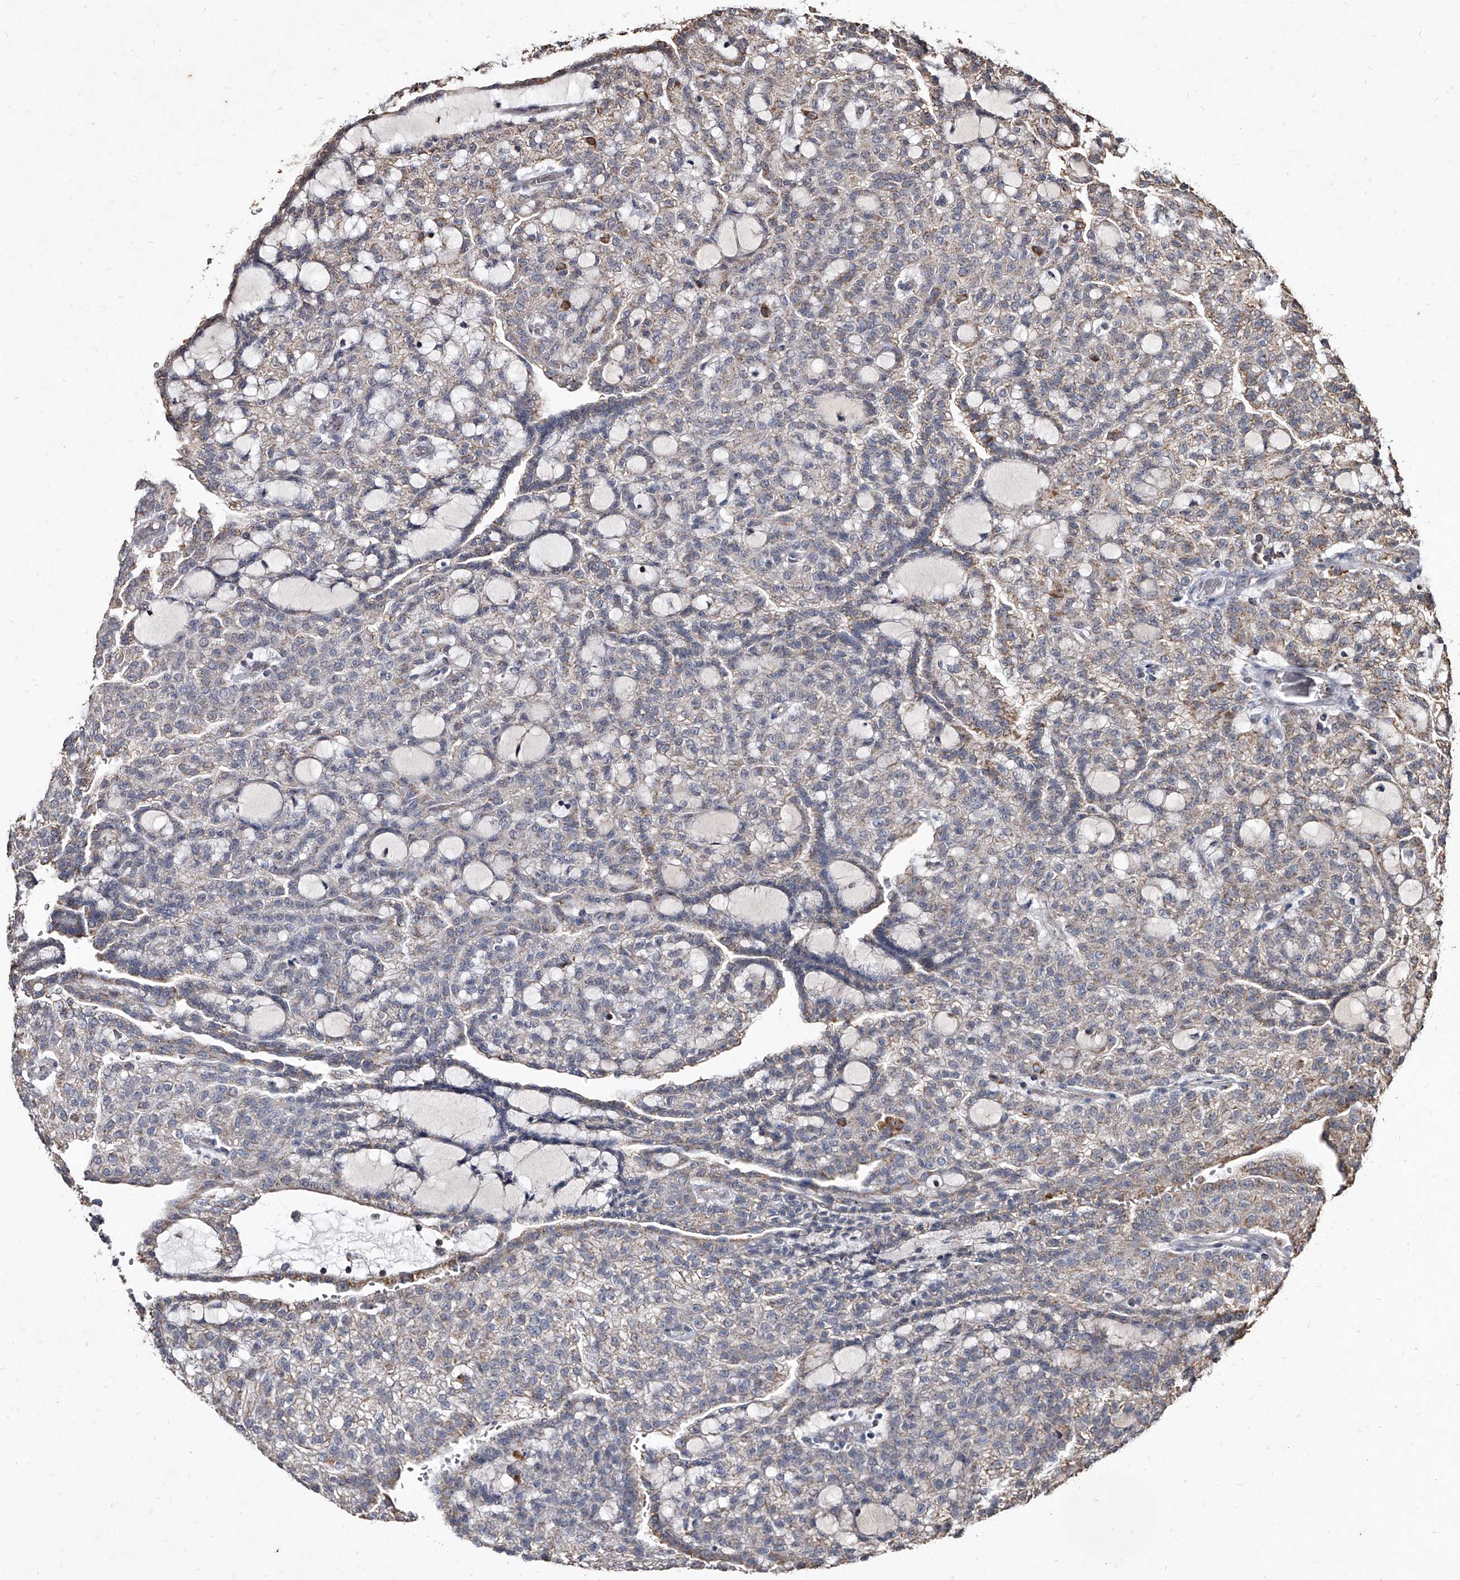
{"staining": {"intensity": "weak", "quantity": "<25%", "location": "cytoplasmic/membranous"}, "tissue": "renal cancer", "cell_type": "Tumor cells", "image_type": "cancer", "snomed": [{"axis": "morphology", "description": "Adenocarcinoma, NOS"}, {"axis": "topography", "description": "Kidney"}], "caption": "This histopathology image is of adenocarcinoma (renal) stained with IHC to label a protein in brown with the nuclei are counter-stained blue. There is no positivity in tumor cells.", "gene": "GPR183", "patient": {"sex": "male", "age": 63}}